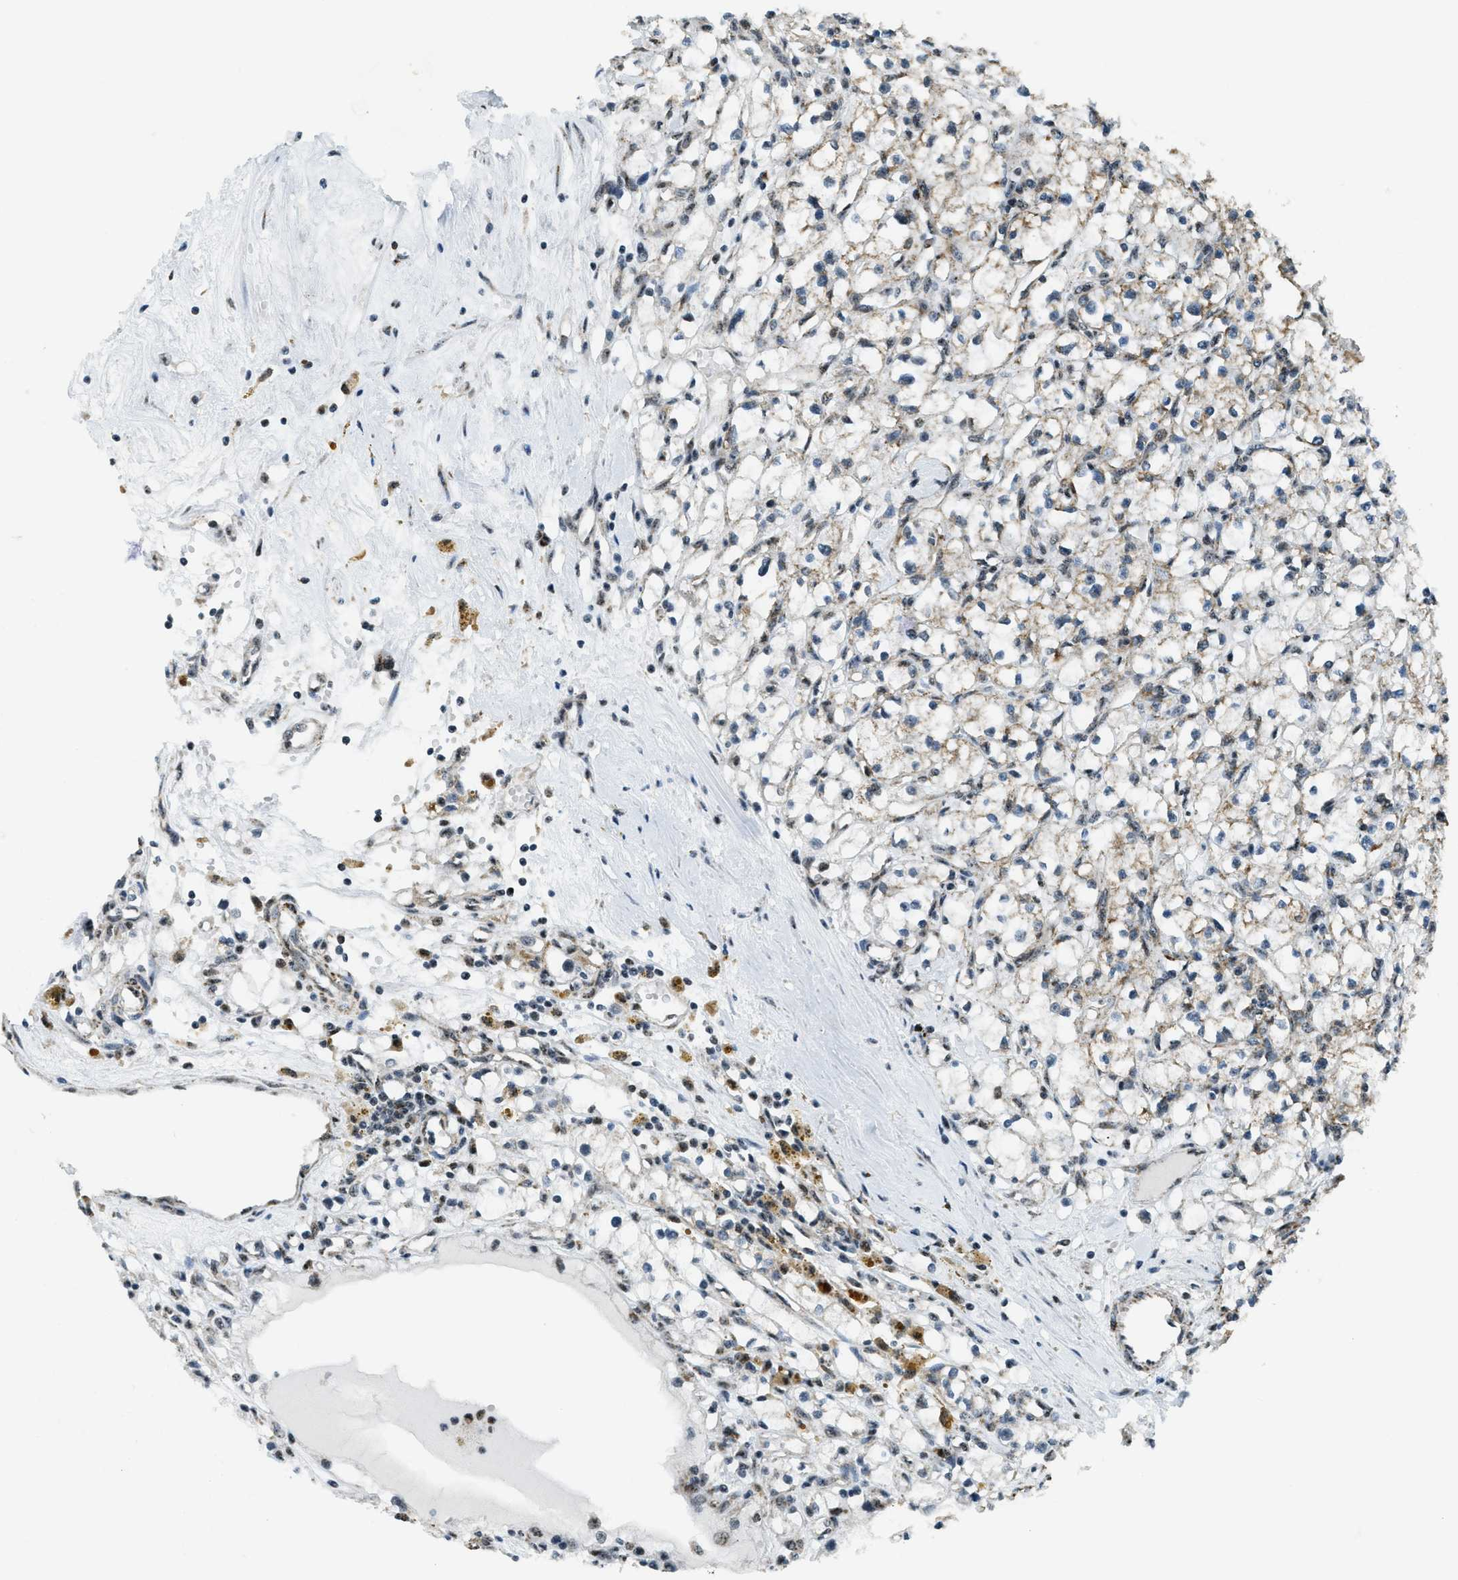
{"staining": {"intensity": "weak", "quantity": "25%-75%", "location": "cytoplasmic/membranous"}, "tissue": "renal cancer", "cell_type": "Tumor cells", "image_type": "cancer", "snomed": [{"axis": "morphology", "description": "Adenocarcinoma, NOS"}, {"axis": "topography", "description": "Kidney"}], "caption": "Tumor cells exhibit low levels of weak cytoplasmic/membranous staining in approximately 25%-75% of cells in renal cancer (adenocarcinoma).", "gene": "SP100", "patient": {"sex": "male", "age": 56}}